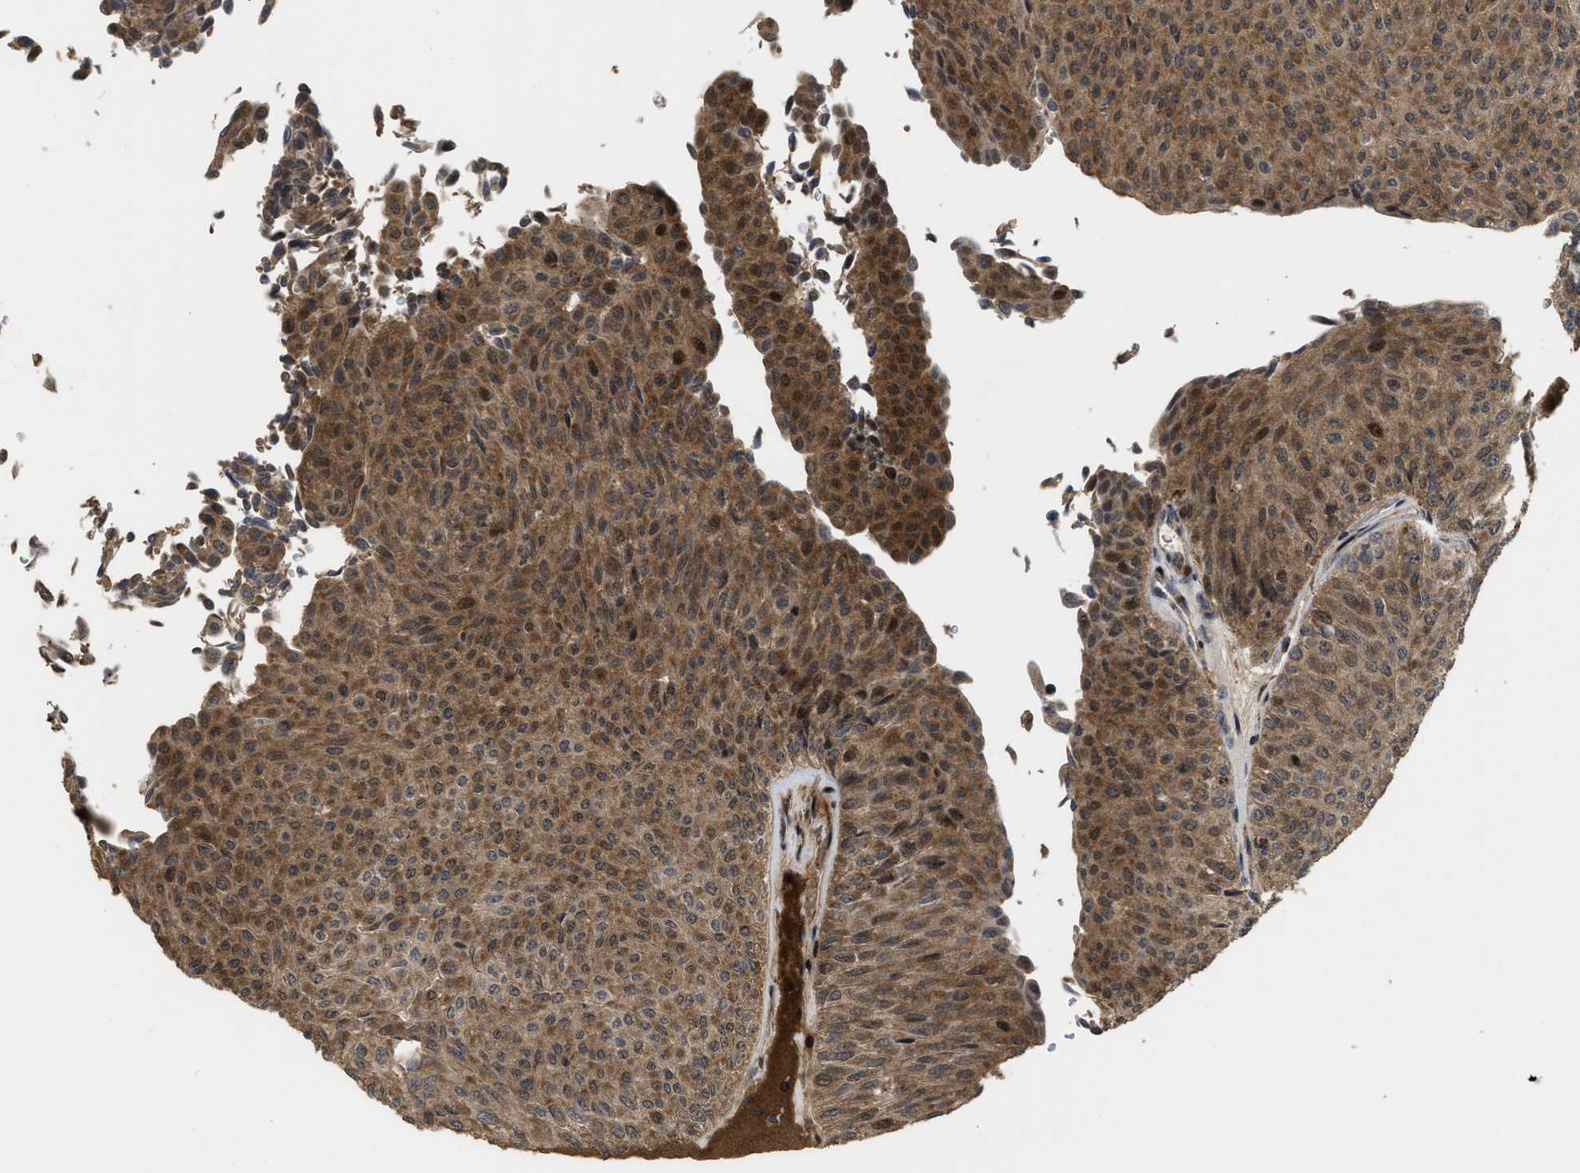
{"staining": {"intensity": "moderate", "quantity": ">75%", "location": "cytoplasmic/membranous,nuclear"}, "tissue": "urothelial cancer", "cell_type": "Tumor cells", "image_type": "cancer", "snomed": [{"axis": "morphology", "description": "Urothelial carcinoma, Low grade"}, {"axis": "topography", "description": "Urinary bladder"}], "caption": "Approximately >75% of tumor cells in low-grade urothelial carcinoma demonstrate moderate cytoplasmic/membranous and nuclear protein expression as visualized by brown immunohistochemical staining.", "gene": "CBR3", "patient": {"sex": "male", "age": 78}}